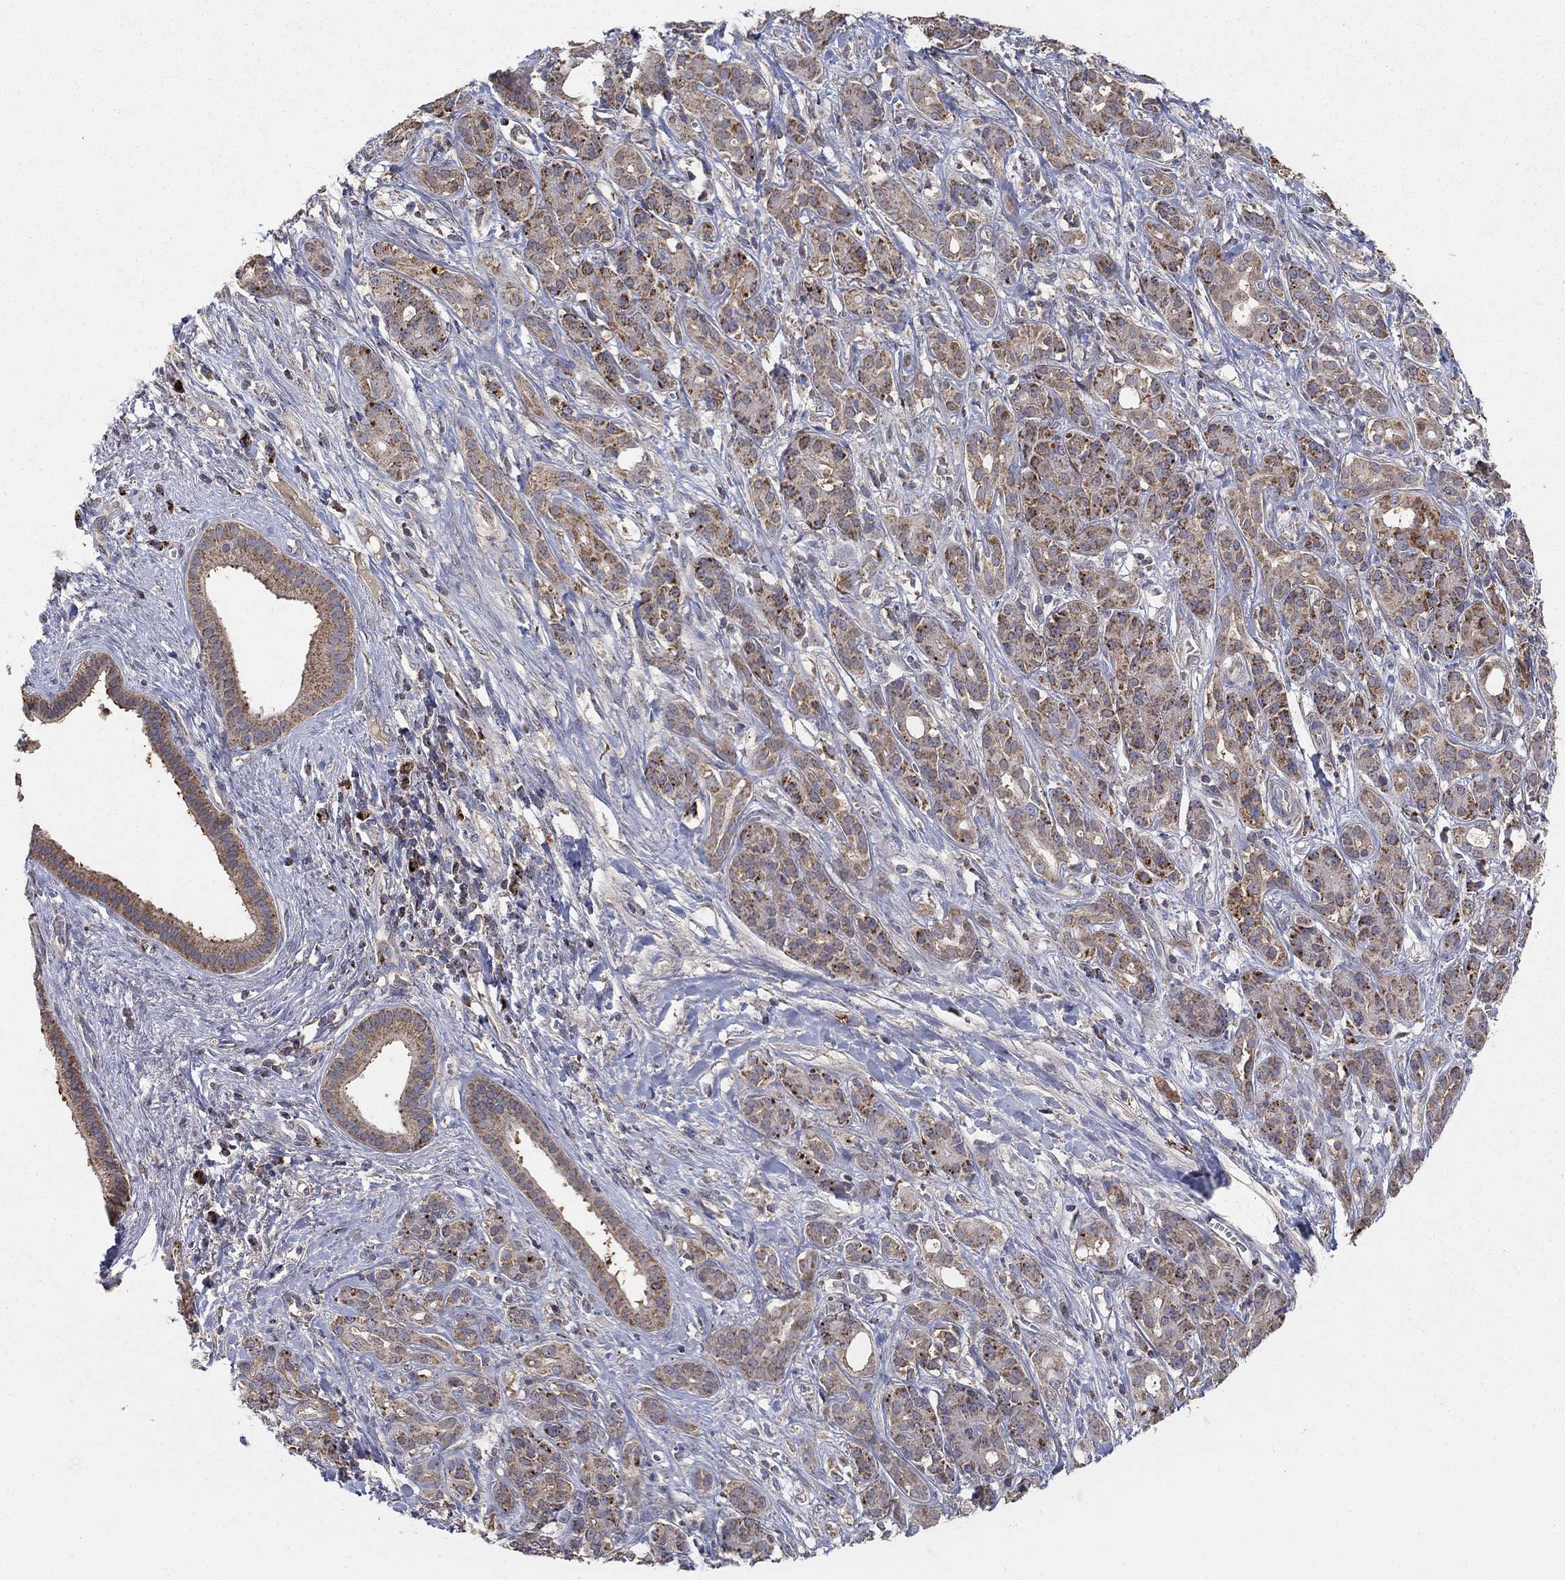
{"staining": {"intensity": "strong", "quantity": "<25%", "location": "cytoplasmic/membranous"}, "tissue": "pancreatic cancer", "cell_type": "Tumor cells", "image_type": "cancer", "snomed": [{"axis": "morphology", "description": "Adenocarcinoma, NOS"}, {"axis": "topography", "description": "Pancreas"}], "caption": "The immunohistochemical stain shows strong cytoplasmic/membranous expression in tumor cells of pancreatic cancer tissue. The staining was performed using DAB (3,3'-diaminobenzidine) to visualize the protein expression in brown, while the nuclei were stained in blue with hematoxylin (Magnification: 20x).", "gene": "GPSM1", "patient": {"sex": "male", "age": 61}}